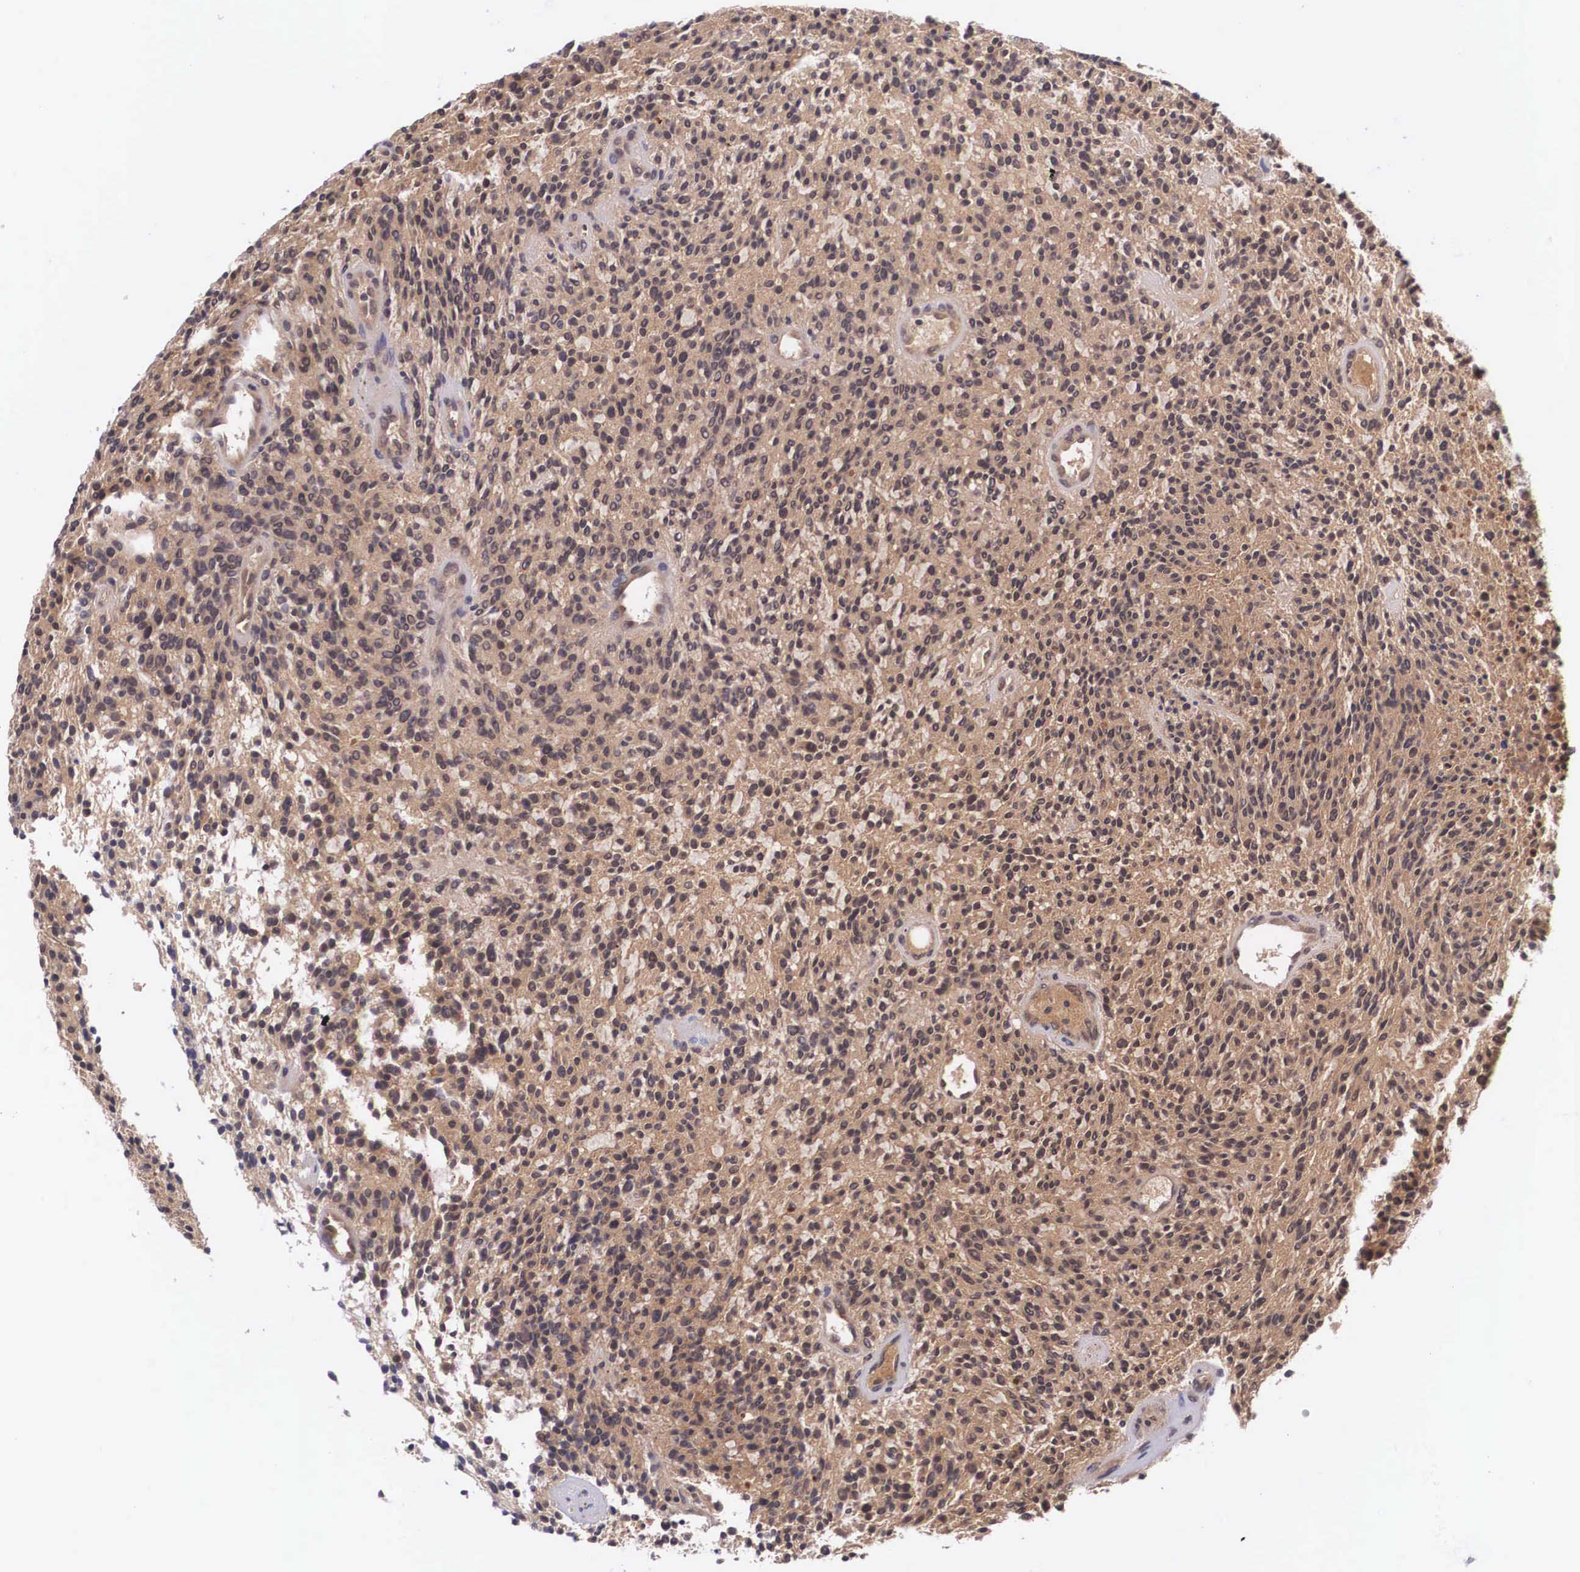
{"staining": {"intensity": "negative", "quantity": "none", "location": "none"}, "tissue": "glioma", "cell_type": "Tumor cells", "image_type": "cancer", "snomed": [{"axis": "morphology", "description": "Glioma, malignant, High grade"}, {"axis": "topography", "description": "Brain"}], "caption": "An immunohistochemistry micrograph of malignant glioma (high-grade) is shown. There is no staining in tumor cells of malignant glioma (high-grade). (DAB (3,3'-diaminobenzidine) IHC with hematoxylin counter stain).", "gene": "IGBP1", "patient": {"sex": "female", "age": 13}}